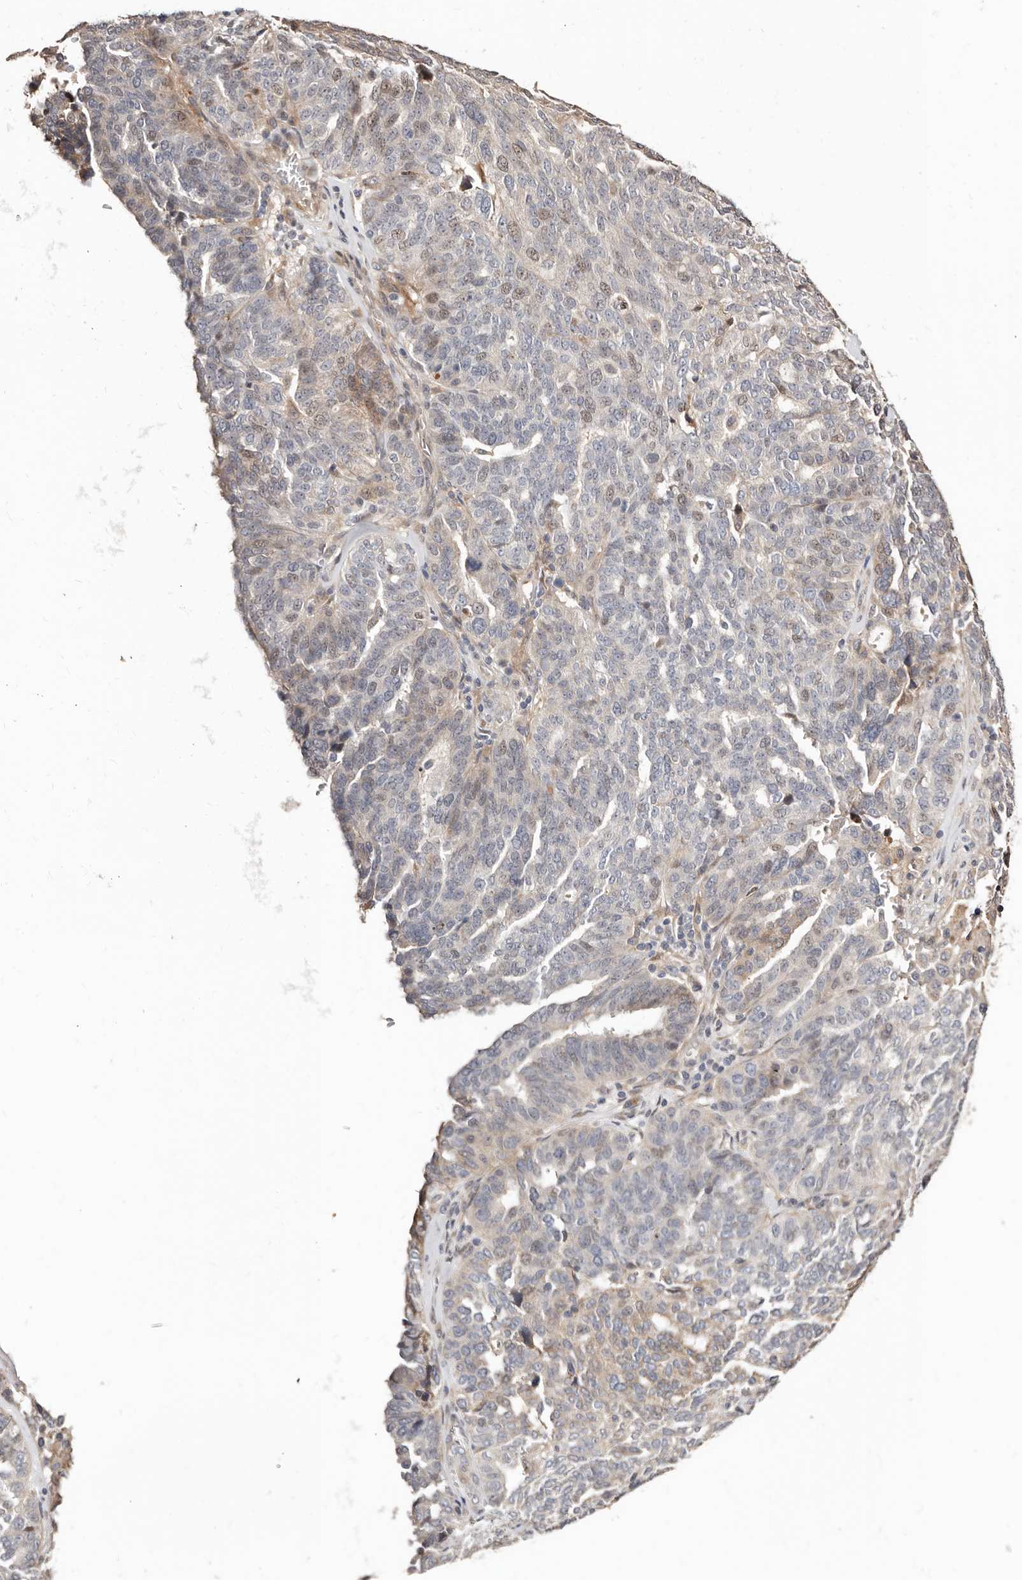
{"staining": {"intensity": "weak", "quantity": "<25%", "location": "nuclear"}, "tissue": "ovarian cancer", "cell_type": "Tumor cells", "image_type": "cancer", "snomed": [{"axis": "morphology", "description": "Cystadenocarcinoma, serous, NOS"}, {"axis": "topography", "description": "Ovary"}], "caption": "Tumor cells are negative for protein expression in human ovarian serous cystadenocarcinoma.", "gene": "APOL6", "patient": {"sex": "female", "age": 59}}